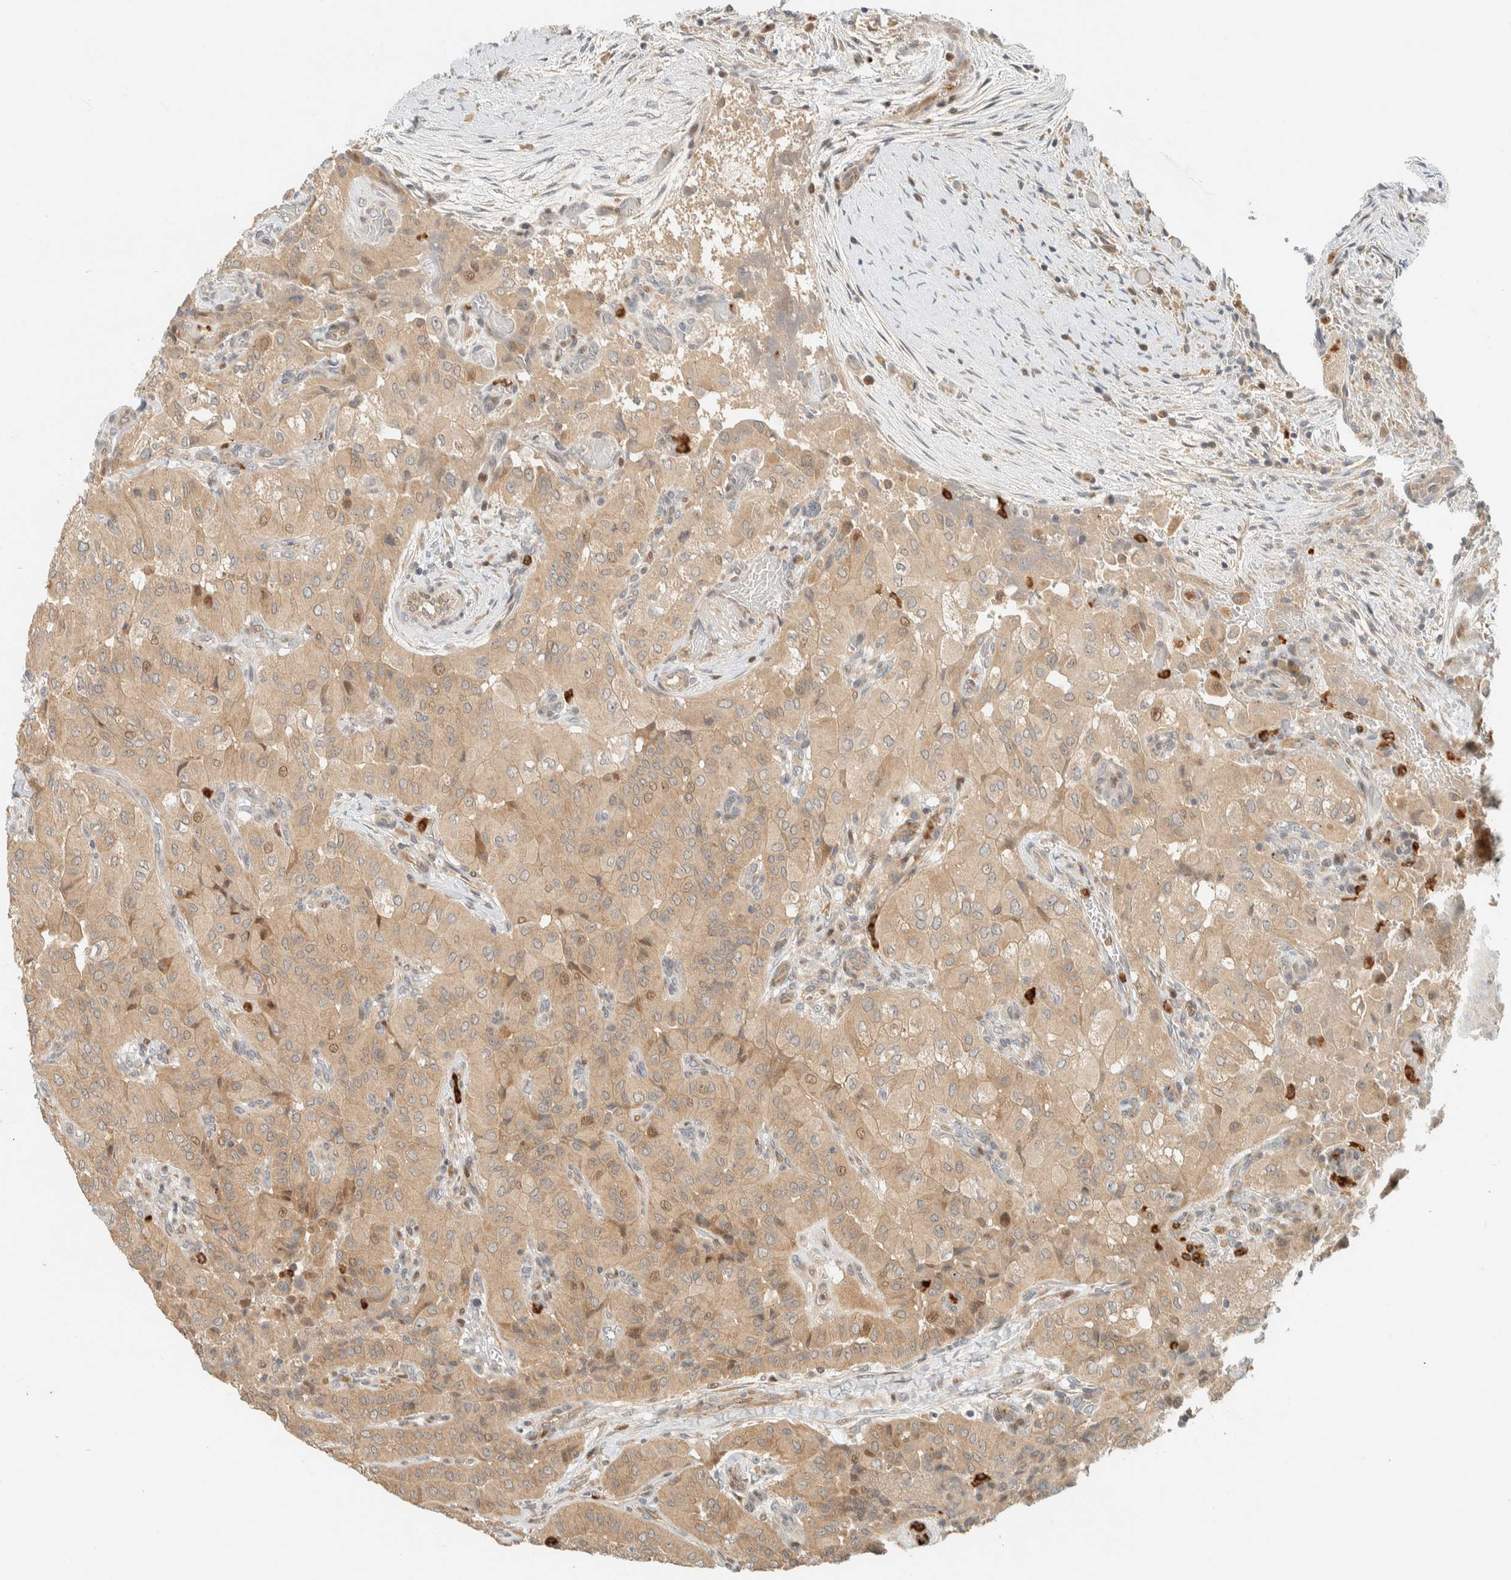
{"staining": {"intensity": "weak", "quantity": ">75%", "location": "cytoplasmic/membranous,nuclear"}, "tissue": "thyroid cancer", "cell_type": "Tumor cells", "image_type": "cancer", "snomed": [{"axis": "morphology", "description": "Papillary adenocarcinoma, NOS"}, {"axis": "topography", "description": "Thyroid gland"}], "caption": "Brown immunohistochemical staining in human thyroid papillary adenocarcinoma shows weak cytoplasmic/membranous and nuclear expression in about >75% of tumor cells. Immunohistochemistry stains the protein of interest in brown and the nuclei are stained blue.", "gene": "CCDC171", "patient": {"sex": "female", "age": 59}}